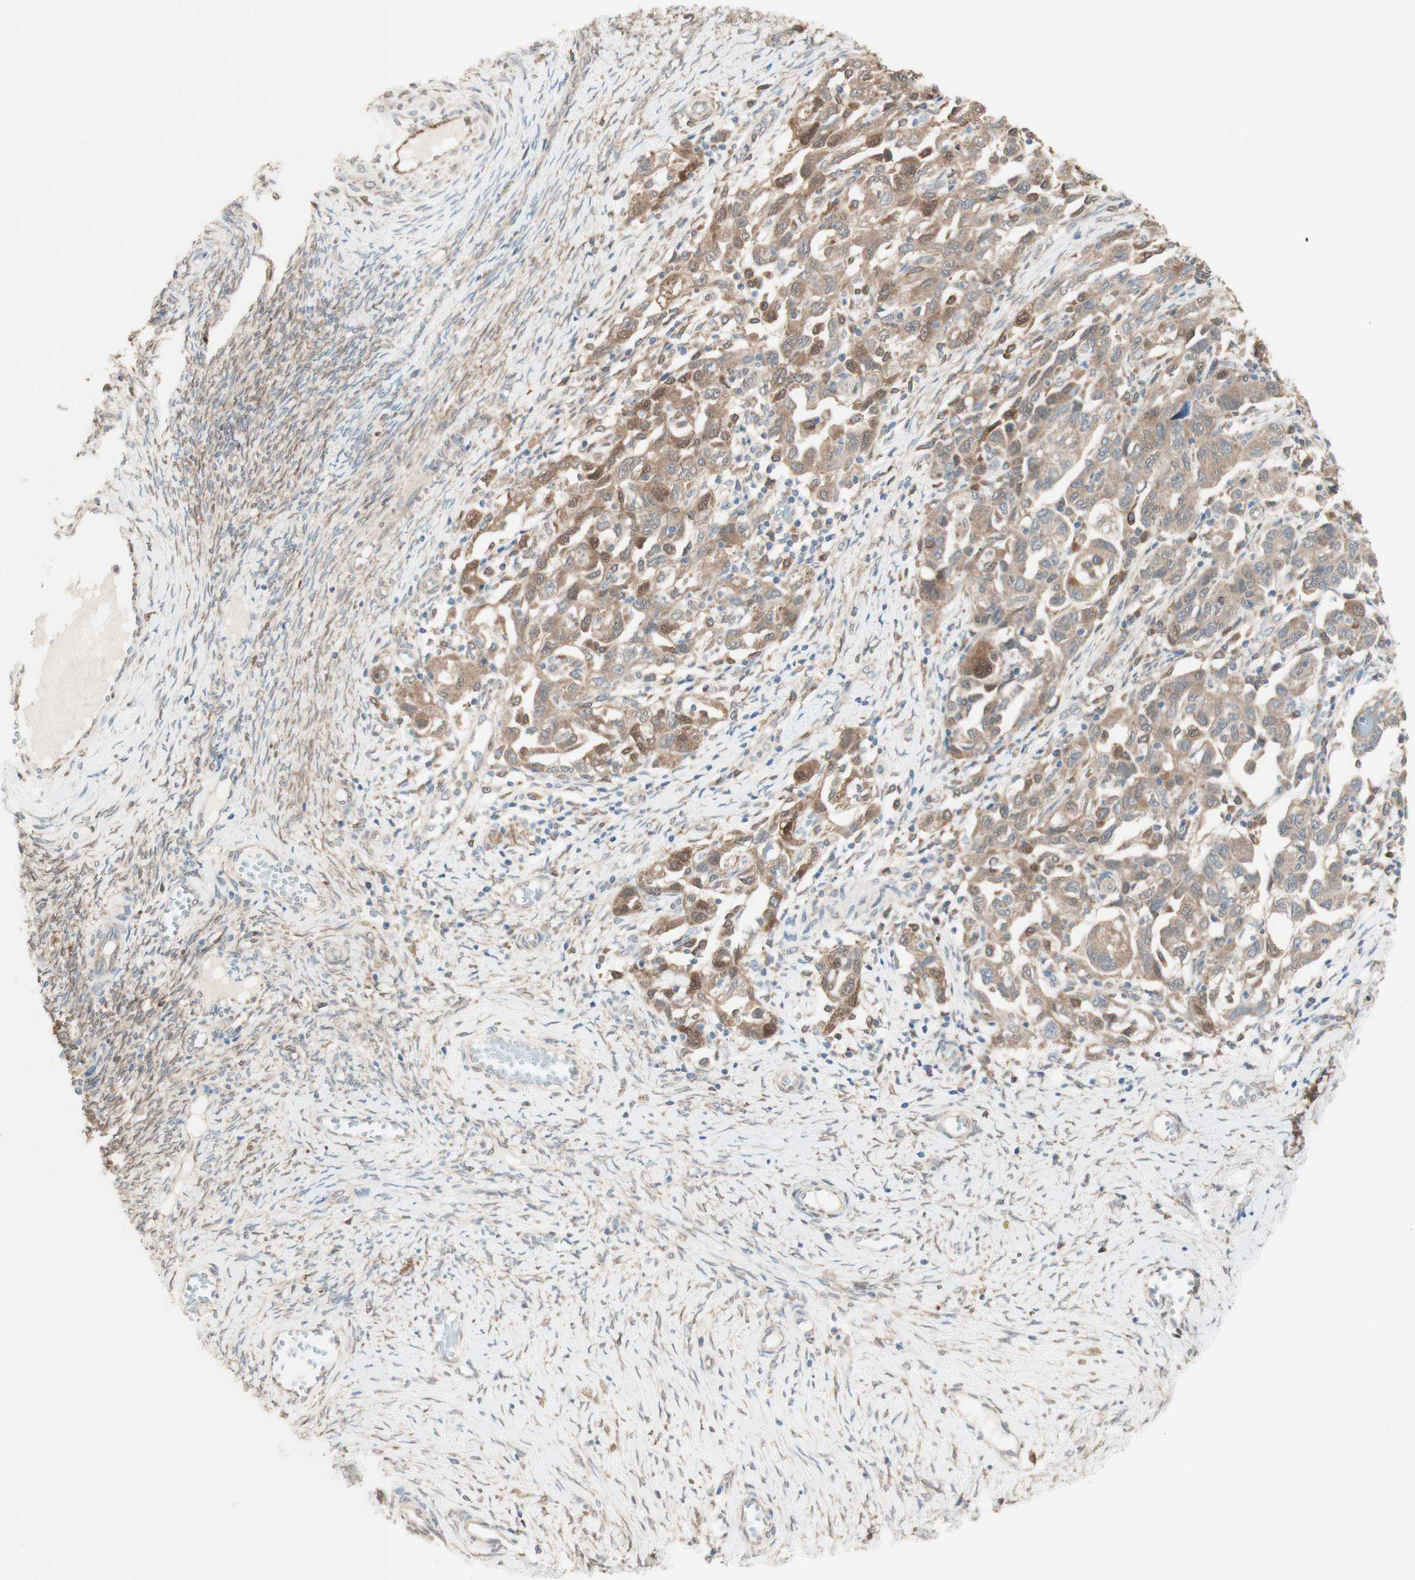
{"staining": {"intensity": "weak", "quantity": ">75%", "location": "cytoplasmic/membranous"}, "tissue": "ovarian cancer", "cell_type": "Tumor cells", "image_type": "cancer", "snomed": [{"axis": "morphology", "description": "Carcinoma, NOS"}, {"axis": "morphology", "description": "Cystadenocarcinoma, serous, NOS"}, {"axis": "topography", "description": "Ovary"}], "caption": "Weak cytoplasmic/membranous protein positivity is appreciated in approximately >75% of tumor cells in carcinoma (ovarian).", "gene": "COMT", "patient": {"sex": "female", "age": 69}}